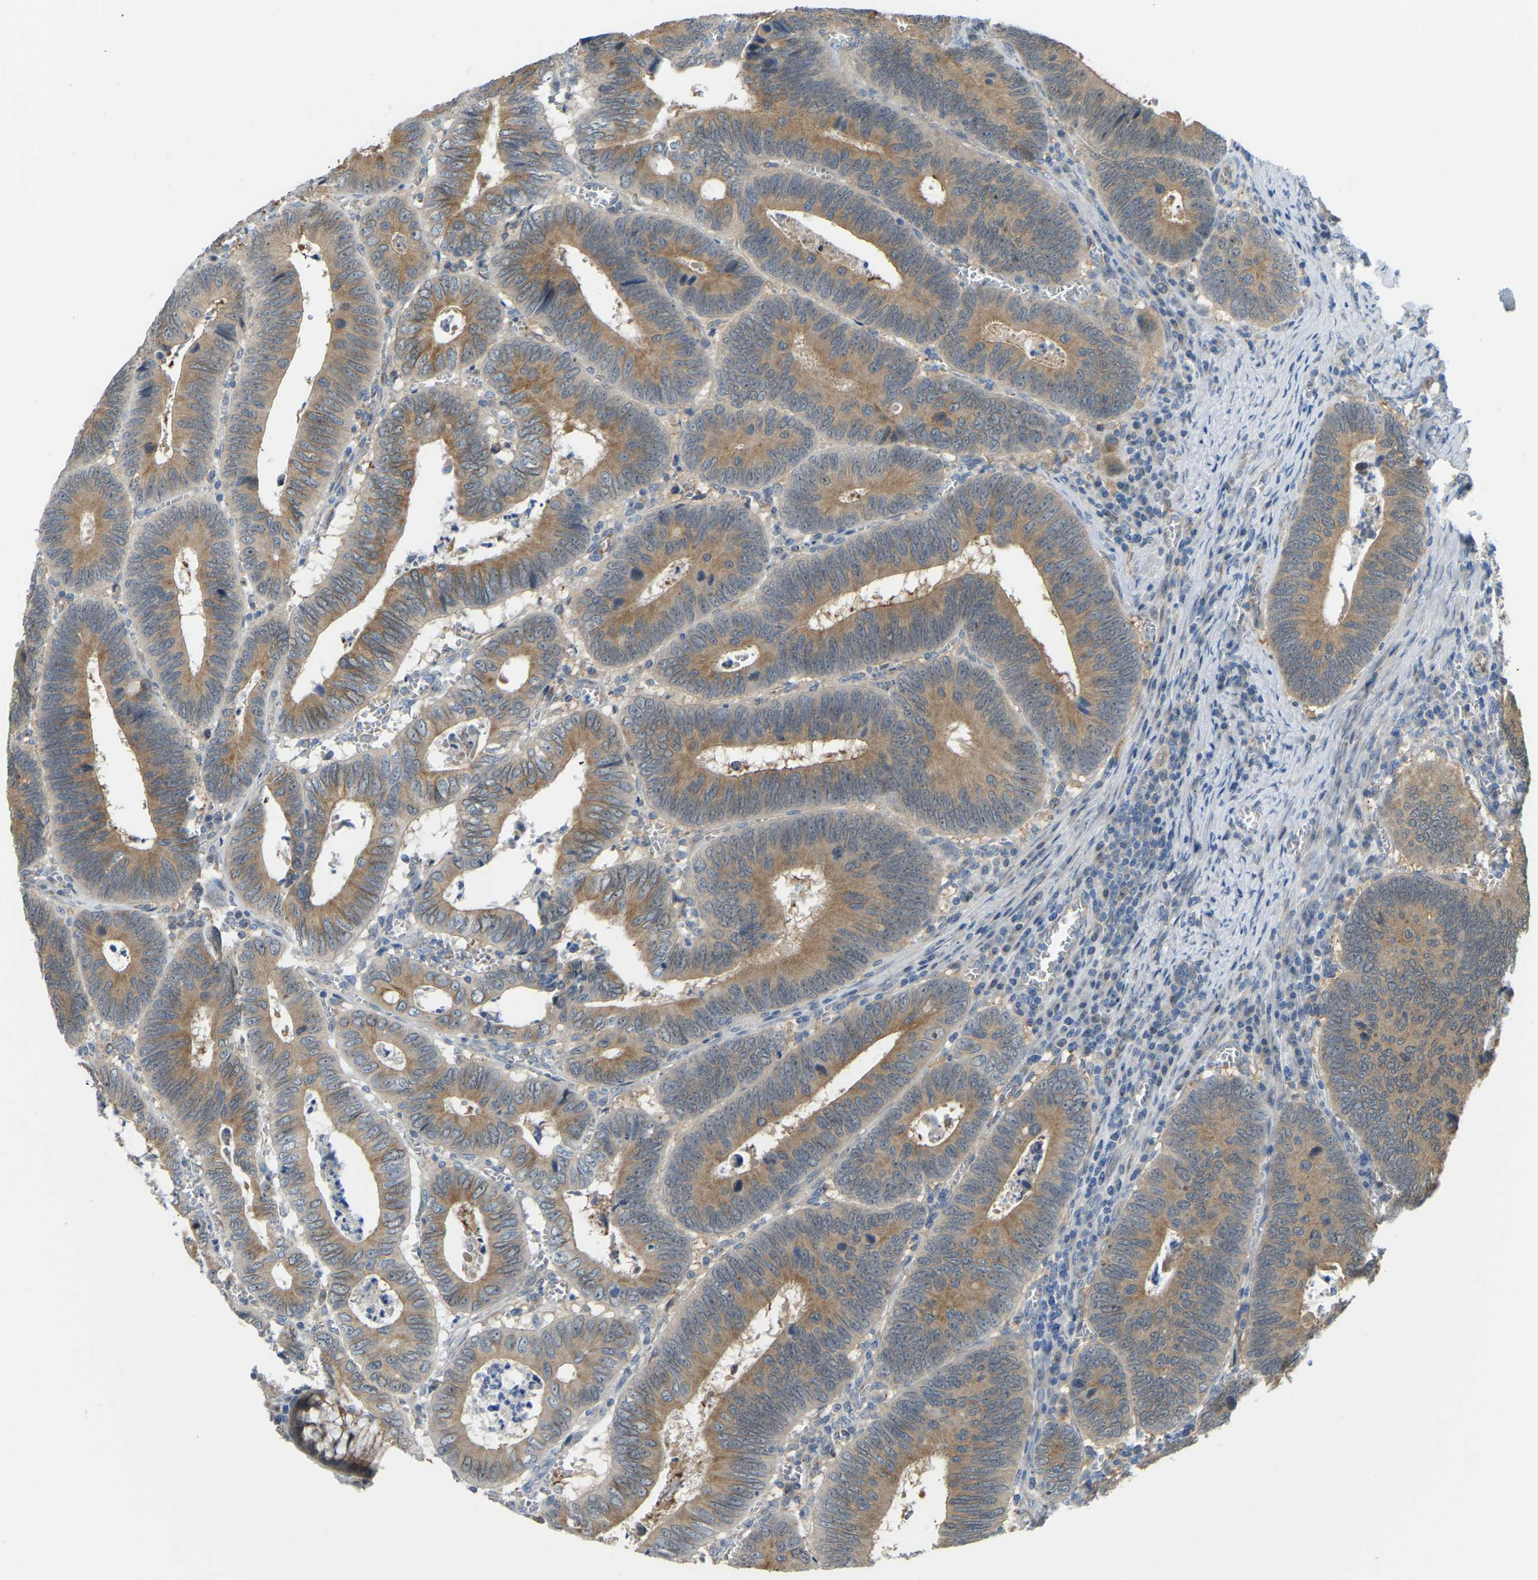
{"staining": {"intensity": "moderate", "quantity": ">75%", "location": "cytoplasmic/membranous"}, "tissue": "colorectal cancer", "cell_type": "Tumor cells", "image_type": "cancer", "snomed": [{"axis": "morphology", "description": "Inflammation, NOS"}, {"axis": "morphology", "description": "Adenocarcinoma, NOS"}, {"axis": "topography", "description": "Colon"}], "caption": "DAB immunohistochemical staining of human colorectal cancer (adenocarcinoma) demonstrates moderate cytoplasmic/membranous protein expression in approximately >75% of tumor cells.", "gene": "NME8", "patient": {"sex": "male", "age": 72}}